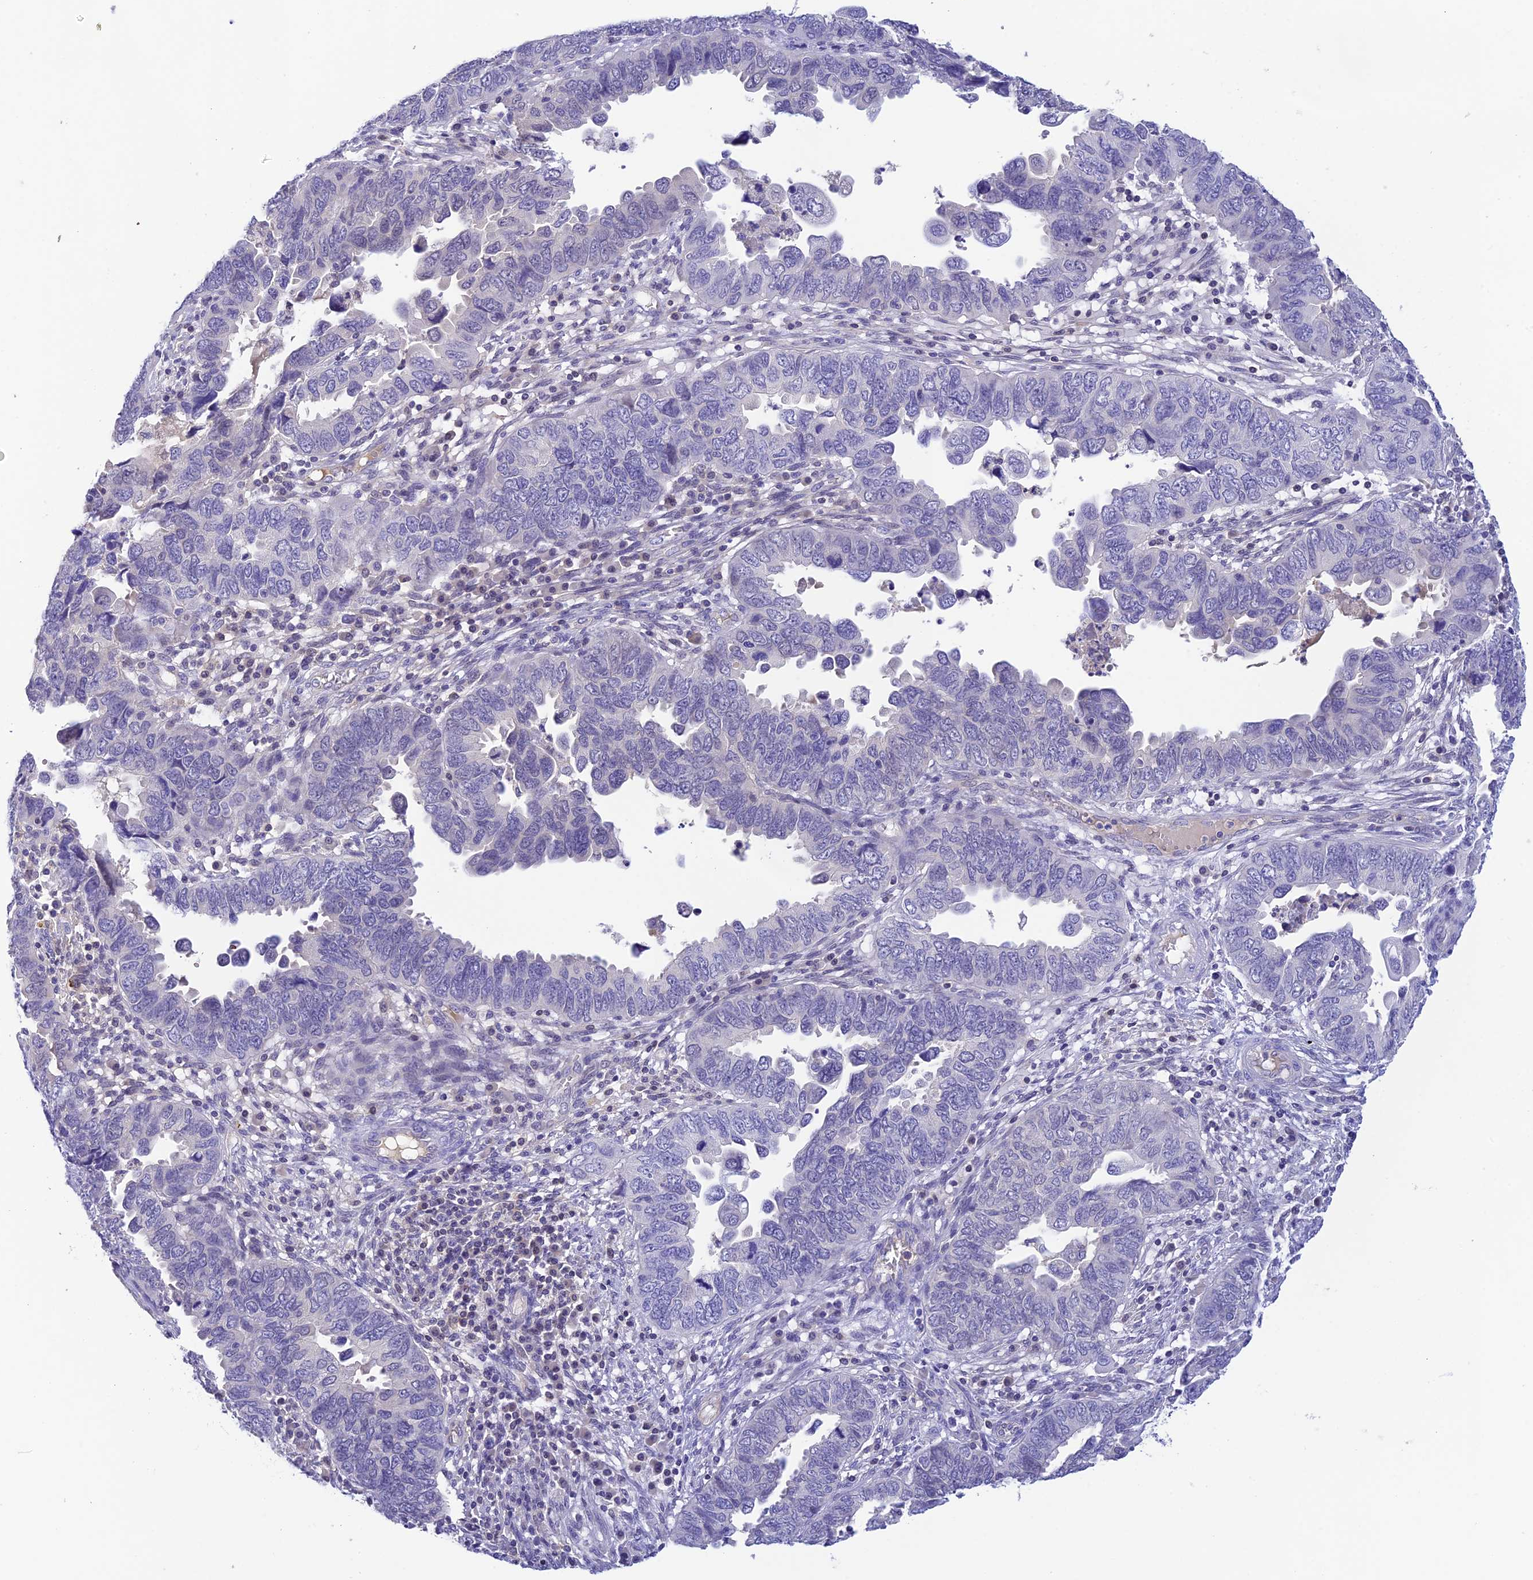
{"staining": {"intensity": "negative", "quantity": "none", "location": "none"}, "tissue": "endometrial cancer", "cell_type": "Tumor cells", "image_type": "cancer", "snomed": [{"axis": "morphology", "description": "Adenocarcinoma, NOS"}, {"axis": "topography", "description": "Endometrium"}], "caption": "A high-resolution image shows immunohistochemistry staining of endometrial cancer, which reveals no significant staining in tumor cells. (DAB IHC, high magnification).", "gene": "HDHD2", "patient": {"sex": "female", "age": 79}}